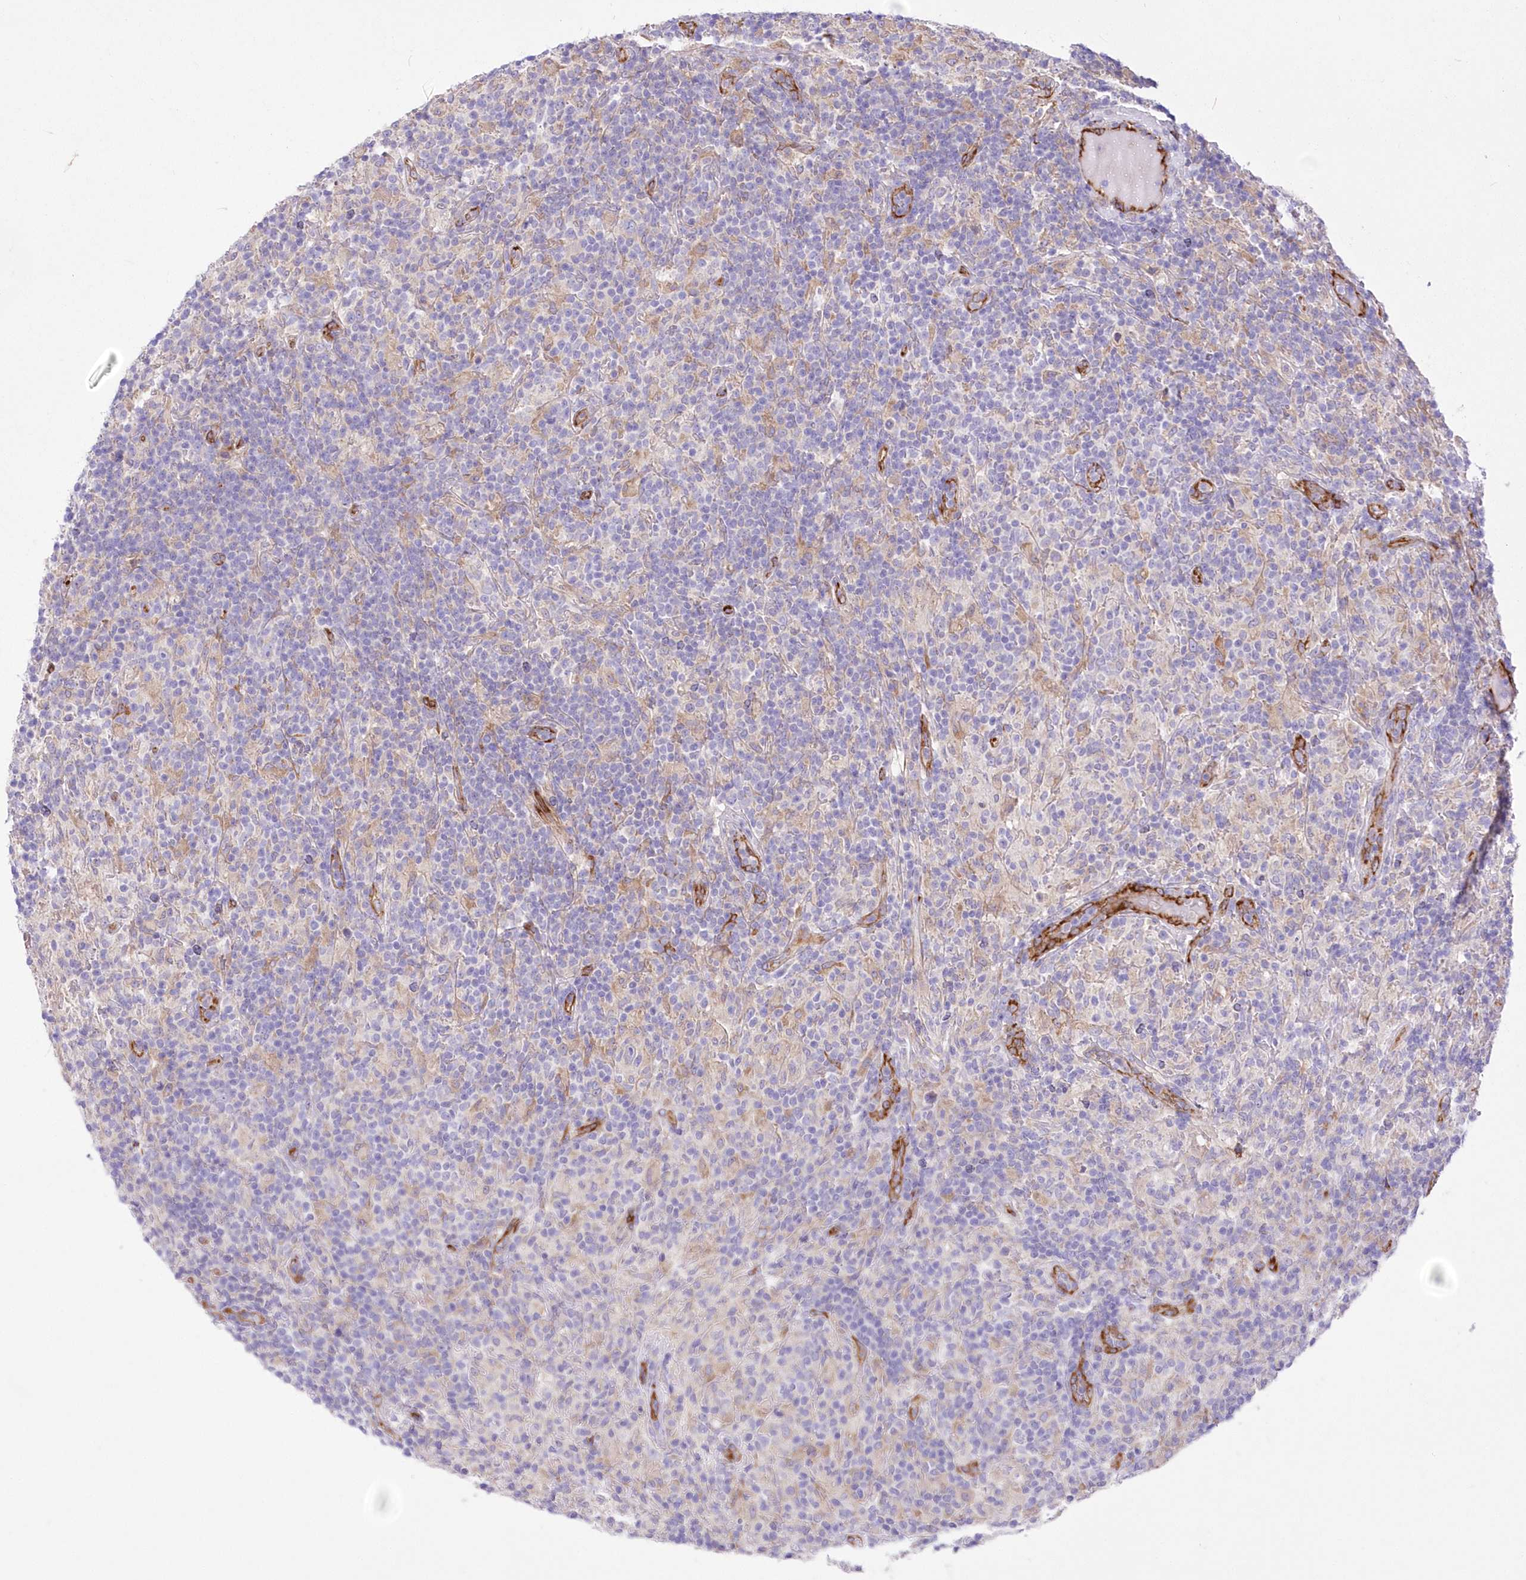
{"staining": {"intensity": "negative", "quantity": "none", "location": "none"}, "tissue": "lymphoma", "cell_type": "Tumor cells", "image_type": "cancer", "snomed": [{"axis": "morphology", "description": "Hodgkin's disease, NOS"}, {"axis": "topography", "description": "Lymph node"}], "caption": "Human Hodgkin's disease stained for a protein using immunohistochemistry displays no expression in tumor cells.", "gene": "YTHDC2", "patient": {"sex": "male", "age": 70}}